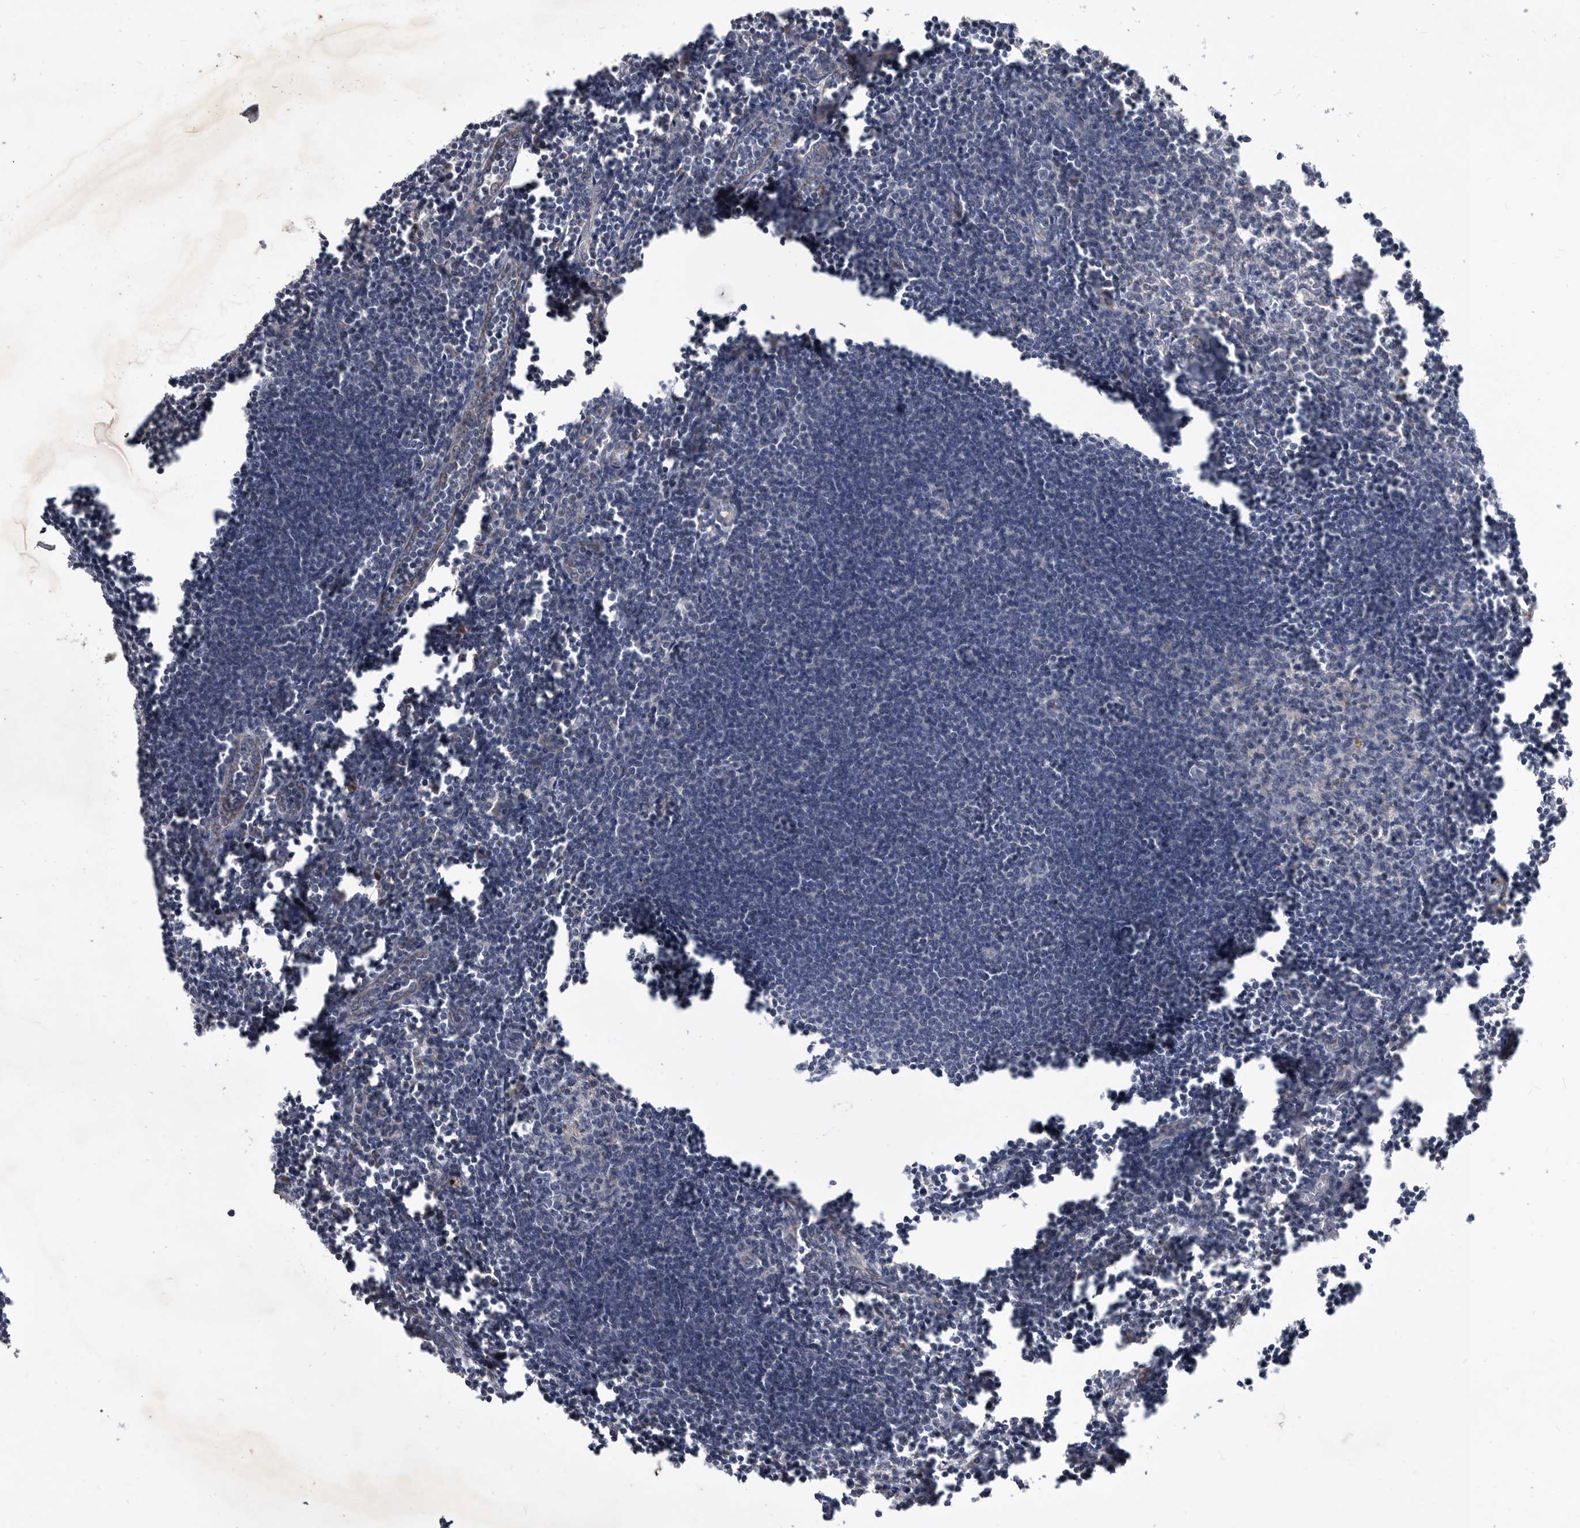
{"staining": {"intensity": "negative", "quantity": "none", "location": "none"}, "tissue": "lymph node", "cell_type": "Germinal center cells", "image_type": "normal", "snomed": [{"axis": "morphology", "description": "Normal tissue, NOS"}, {"axis": "morphology", "description": "Malignant melanoma, Metastatic site"}, {"axis": "topography", "description": "Lymph node"}], "caption": "Immunohistochemistry image of unremarkable lymph node: lymph node stained with DAB (3,3'-diaminobenzidine) exhibits no significant protein positivity in germinal center cells. (DAB IHC, high magnification).", "gene": "PI15", "patient": {"sex": "male", "age": 41}}